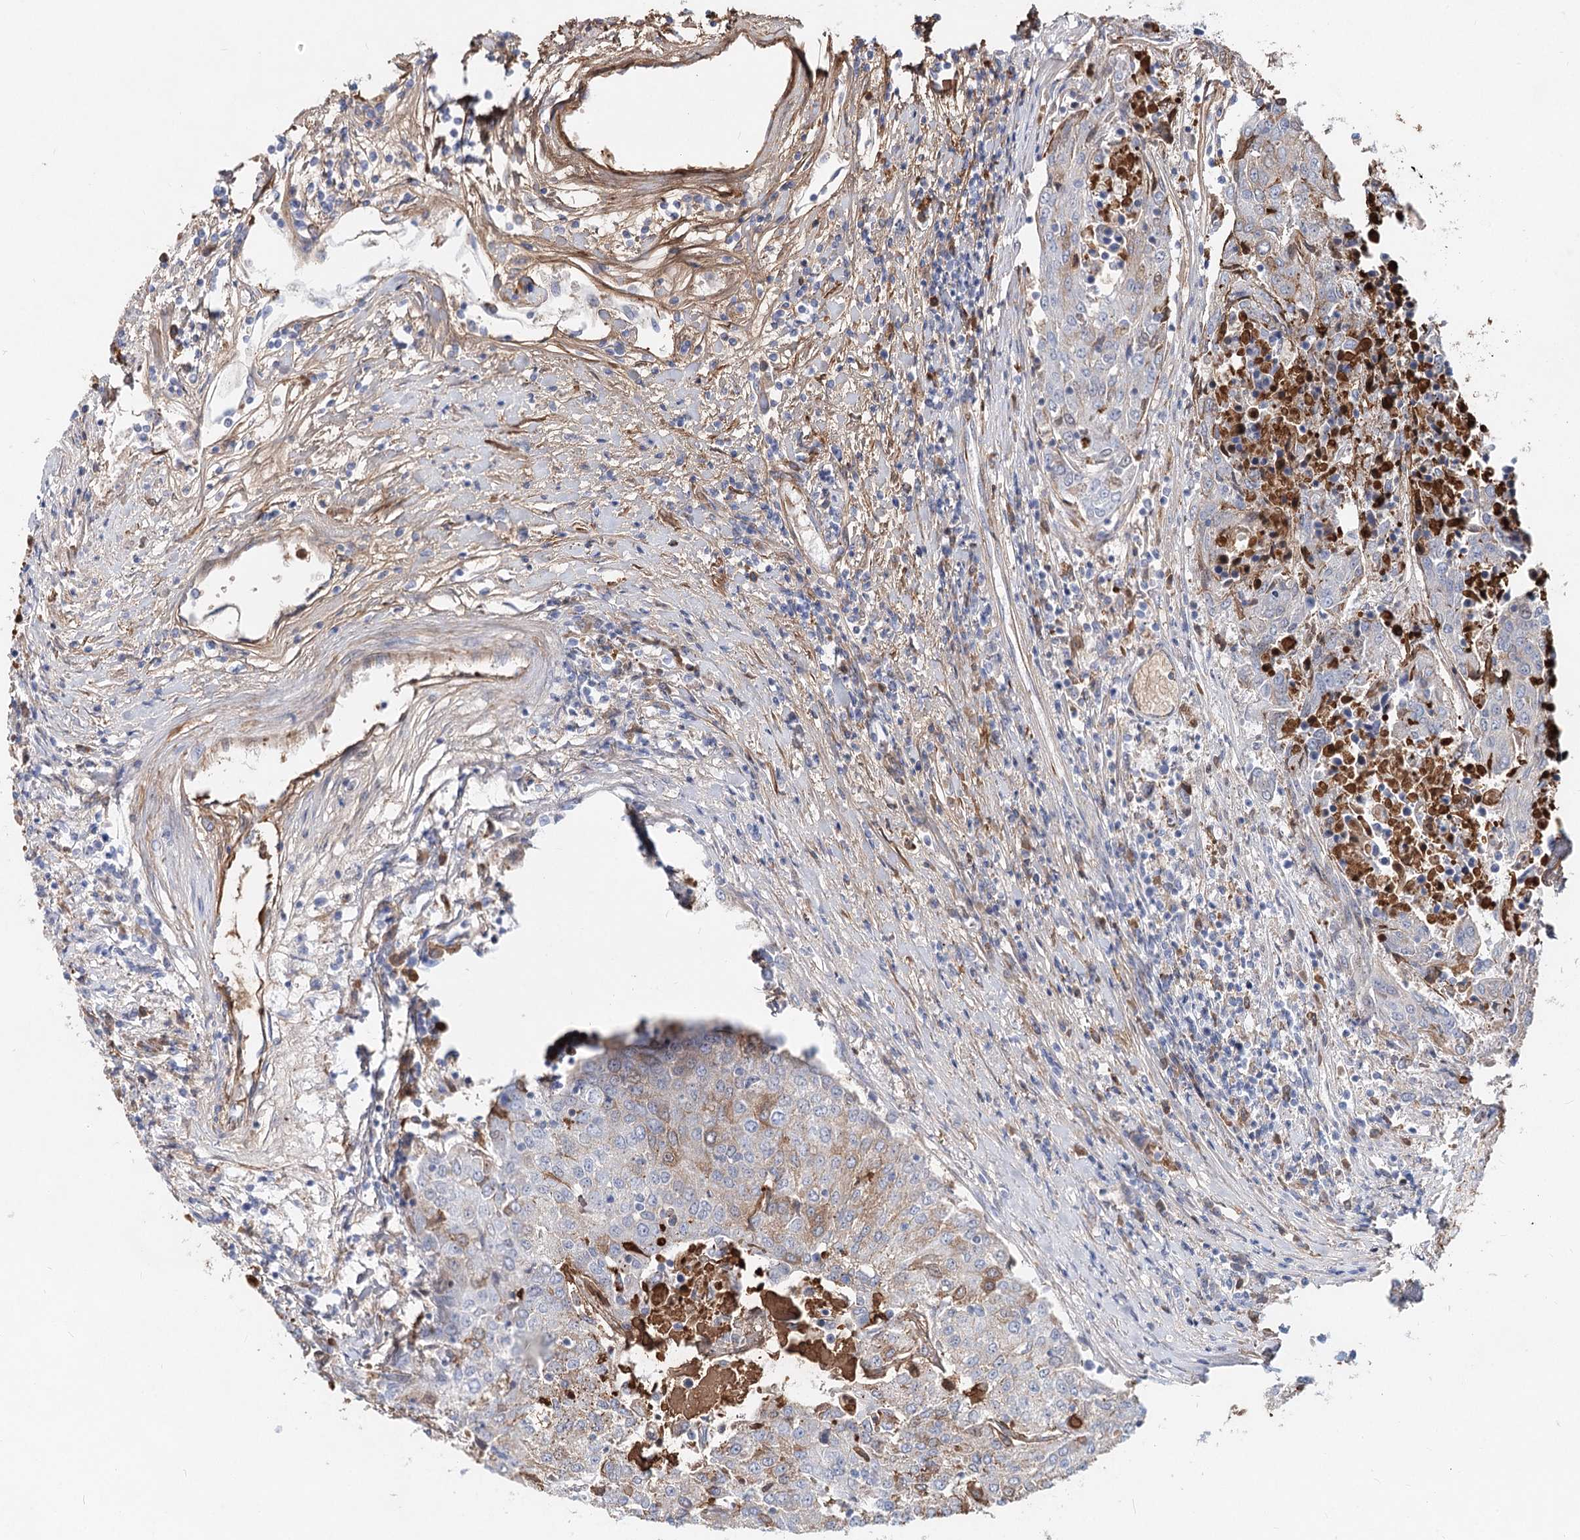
{"staining": {"intensity": "weak", "quantity": "<25%", "location": "cytoplasmic/membranous"}, "tissue": "urothelial cancer", "cell_type": "Tumor cells", "image_type": "cancer", "snomed": [{"axis": "morphology", "description": "Urothelial carcinoma, High grade"}, {"axis": "topography", "description": "Urinary bladder"}], "caption": "An immunohistochemistry (IHC) photomicrograph of urothelial cancer is shown. There is no staining in tumor cells of urothelial cancer. (DAB immunohistochemistry (IHC), high magnification).", "gene": "TASOR2", "patient": {"sex": "female", "age": 85}}